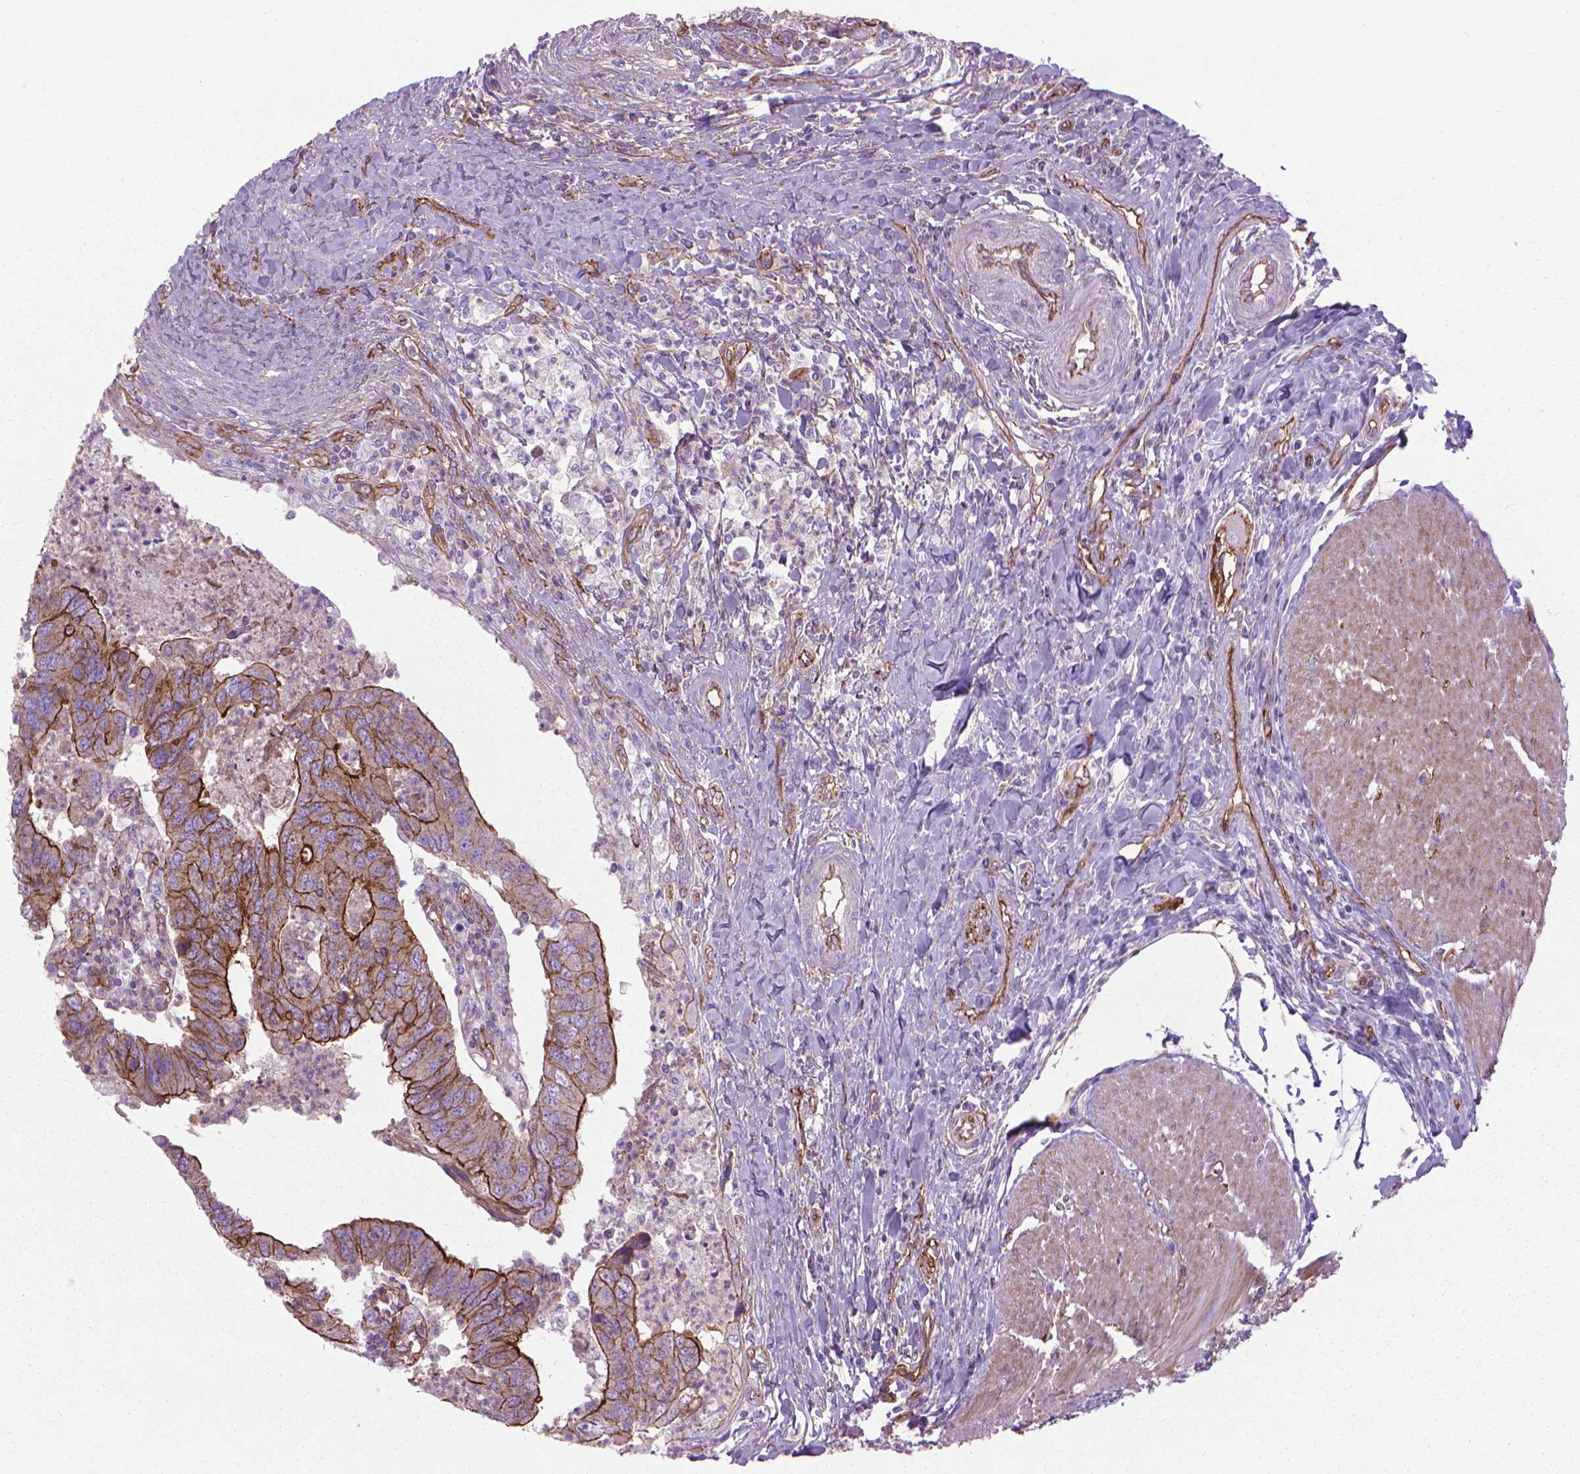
{"staining": {"intensity": "strong", "quantity": "25%-75%", "location": "cytoplasmic/membranous"}, "tissue": "colorectal cancer", "cell_type": "Tumor cells", "image_type": "cancer", "snomed": [{"axis": "morphology", "description": "Adenocarcinoma, NOS"}, {"axis": "topography", "description": "Colon"}], "caption": "Immunohistochemical staining of human colorectal cancer (adenocarcinoma) demonstrates high levels of strong cytoplasmic/membranous protein staining in about 25%-75% of tumor cells. The staining is performed using DAB brown chromogen to label protein expression. The nuclei are counter-stained blue using hematoxylin.", "gene": "TENT5A", "patient": {"sex": "female", "age": 67}}